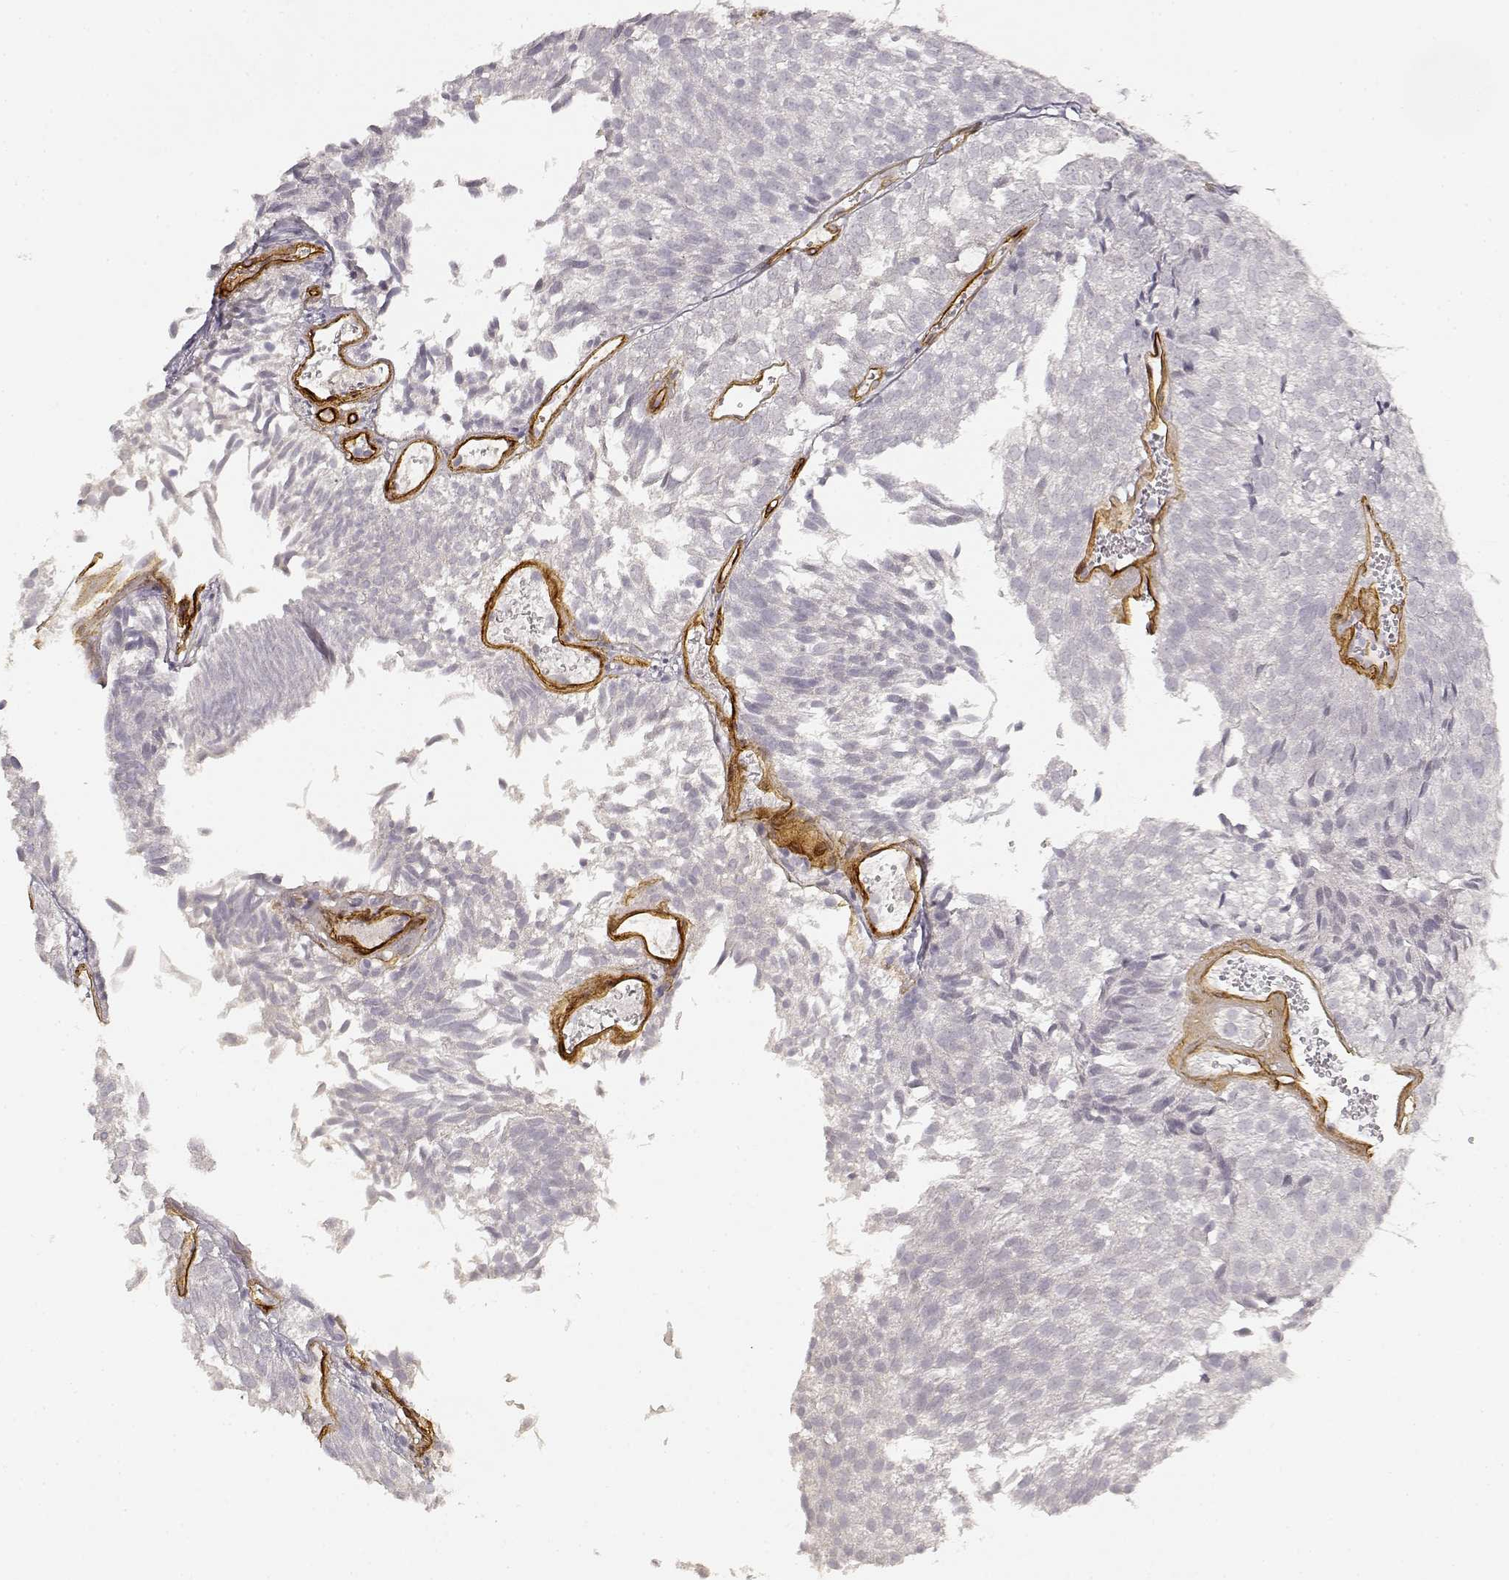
{"staining": {"intensity": "negative", "quantity": "none", "location": "none"}, "tissue": "urothelial cancer", "cell_type": "Tumor cells", "image_type": "cancer", "snomed": [{"axis": "morphology", "description": "Urothelial carcinoma, Low grade"}, {"axis": "topography", "description": "Urinary bladder"}], "caption": "Human urothelial cancer stained for a protein using immunohistochemistry displays no positivity in tumor cells.", "gene": "LAMA4", "patient": {"sex": "male", "age": 52}}